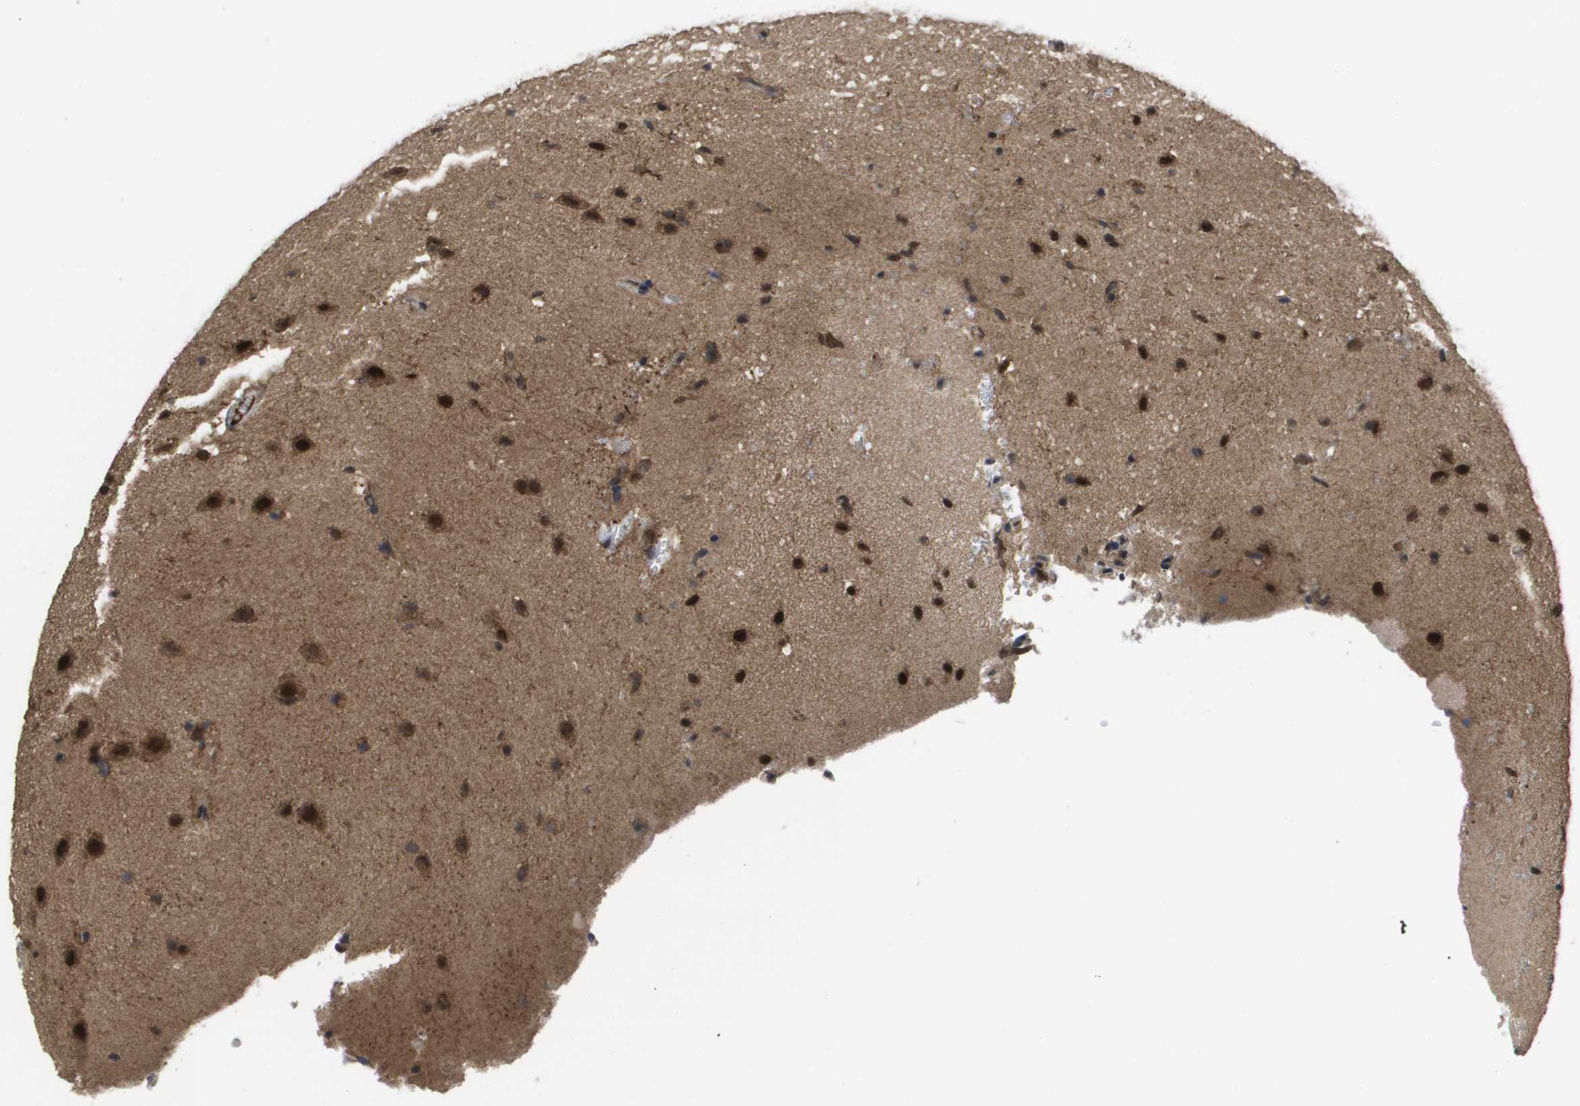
{"staining": {"intensity": "strong", "quantity": ">75%", "location": "nuclear"}, "tissue": "glioma", "cell_type": "Tumor cells", "image_type": "cancer", "snomed": [{"axis": "morphology", "description": "Glioma, malignant, Low grade"}, {"axis": "topography", "description": "Cerebral cortex"}], "caption": "Brown immunohistochemical staining in malignant glioma (low-grade) reveals strong nuclear expression in approximately >75% of tumor cells.", "gene": "AMBRA1", "patient": {"sex": "female", "age": 47}}